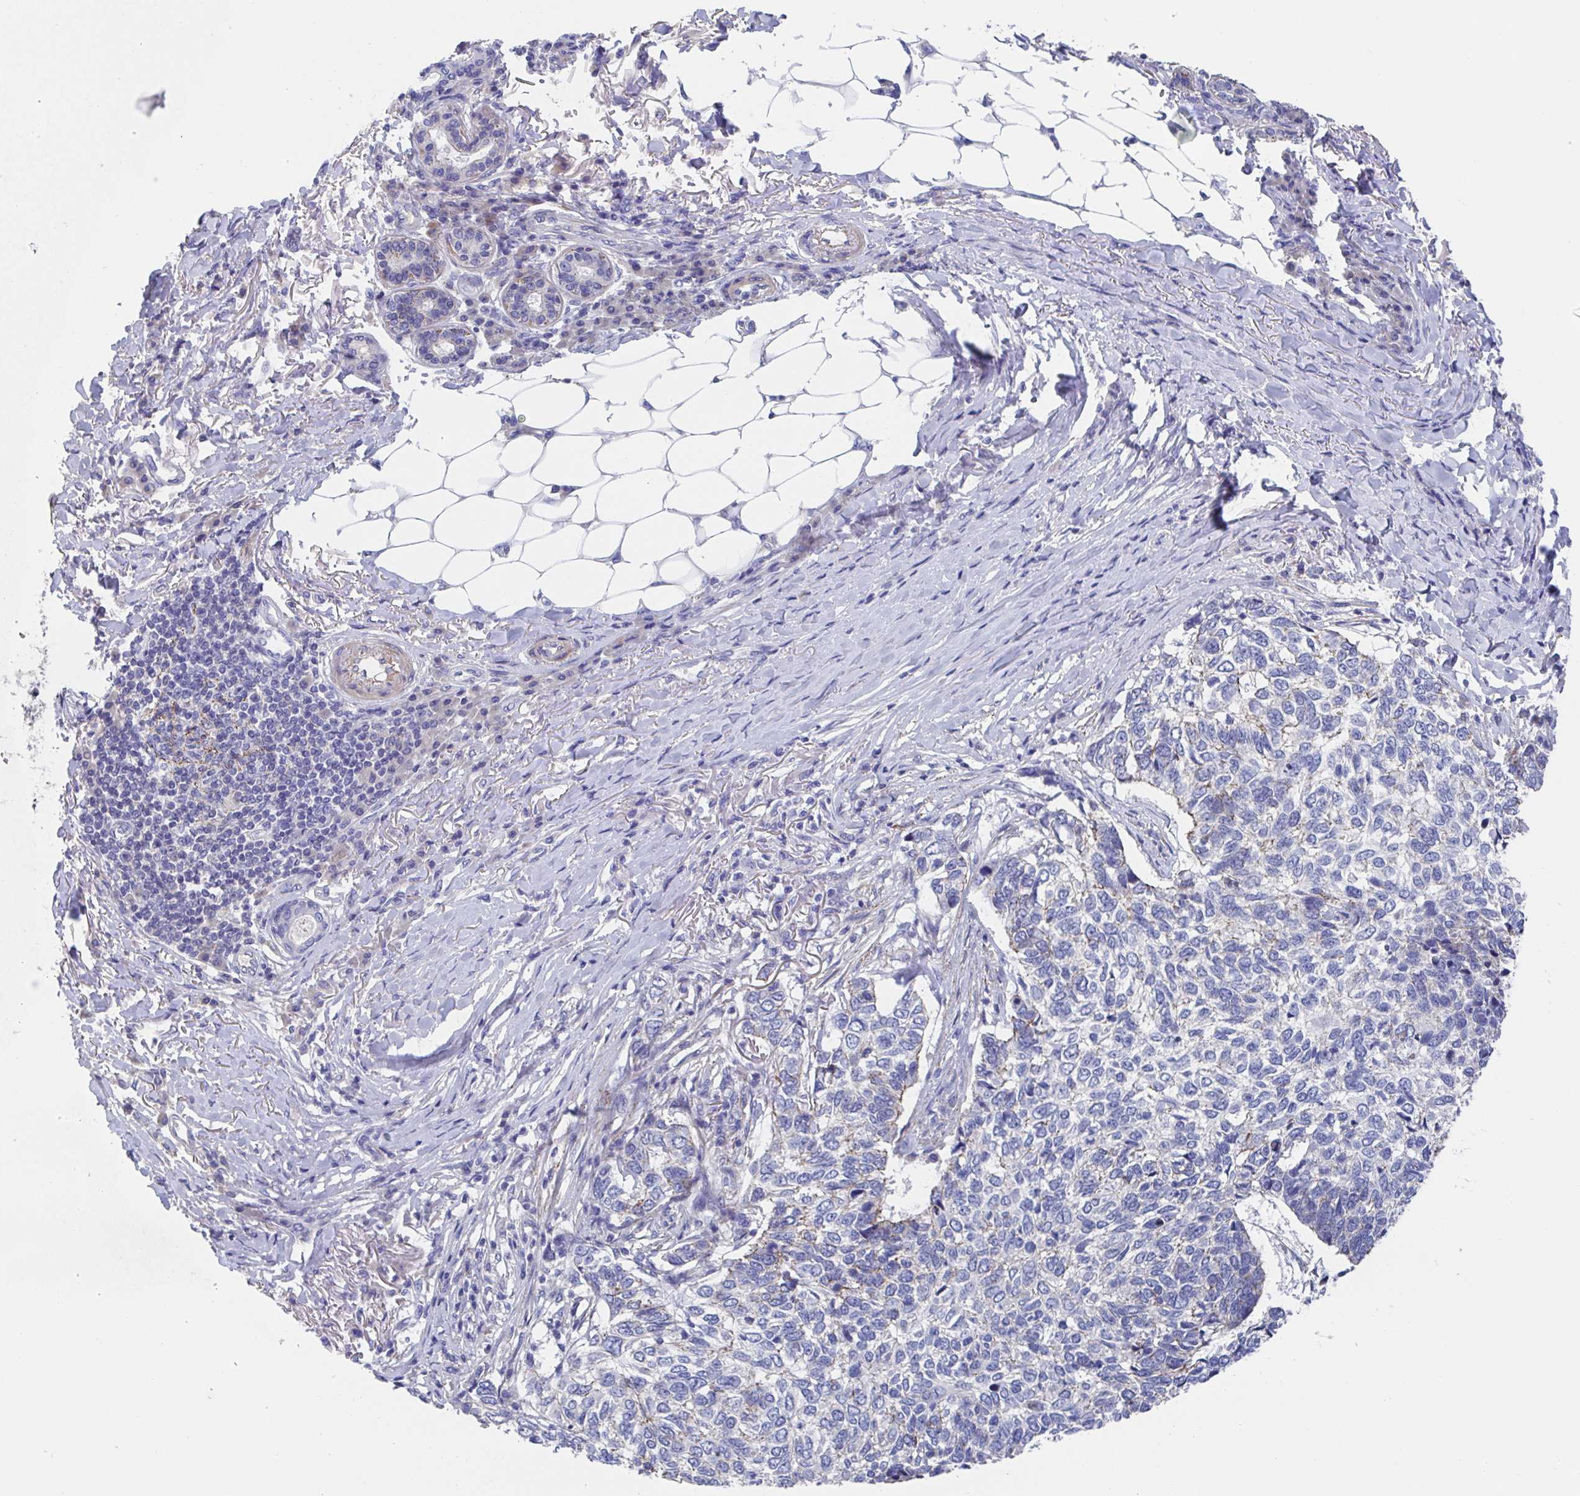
{"staining": {"intensity": "negative", "quantity": "none", "location": "none"}, "tissue": "skin cancer", "cell_type": "Tumor cells", "image_type": "cancer", "snomed": [{"axis": "morphology", "description": "Basal cell carcinoma"}, {"axis": "topography", "description": "Skin"}], "caption": "Immunohistochemistry (IHC) image of neoplastic tissue: human skin cancer stained with DAB exhibits no significant protein expression in tumor cells.", "gene": "CDH2", "patient": {"sex": "female", "age": 65}}